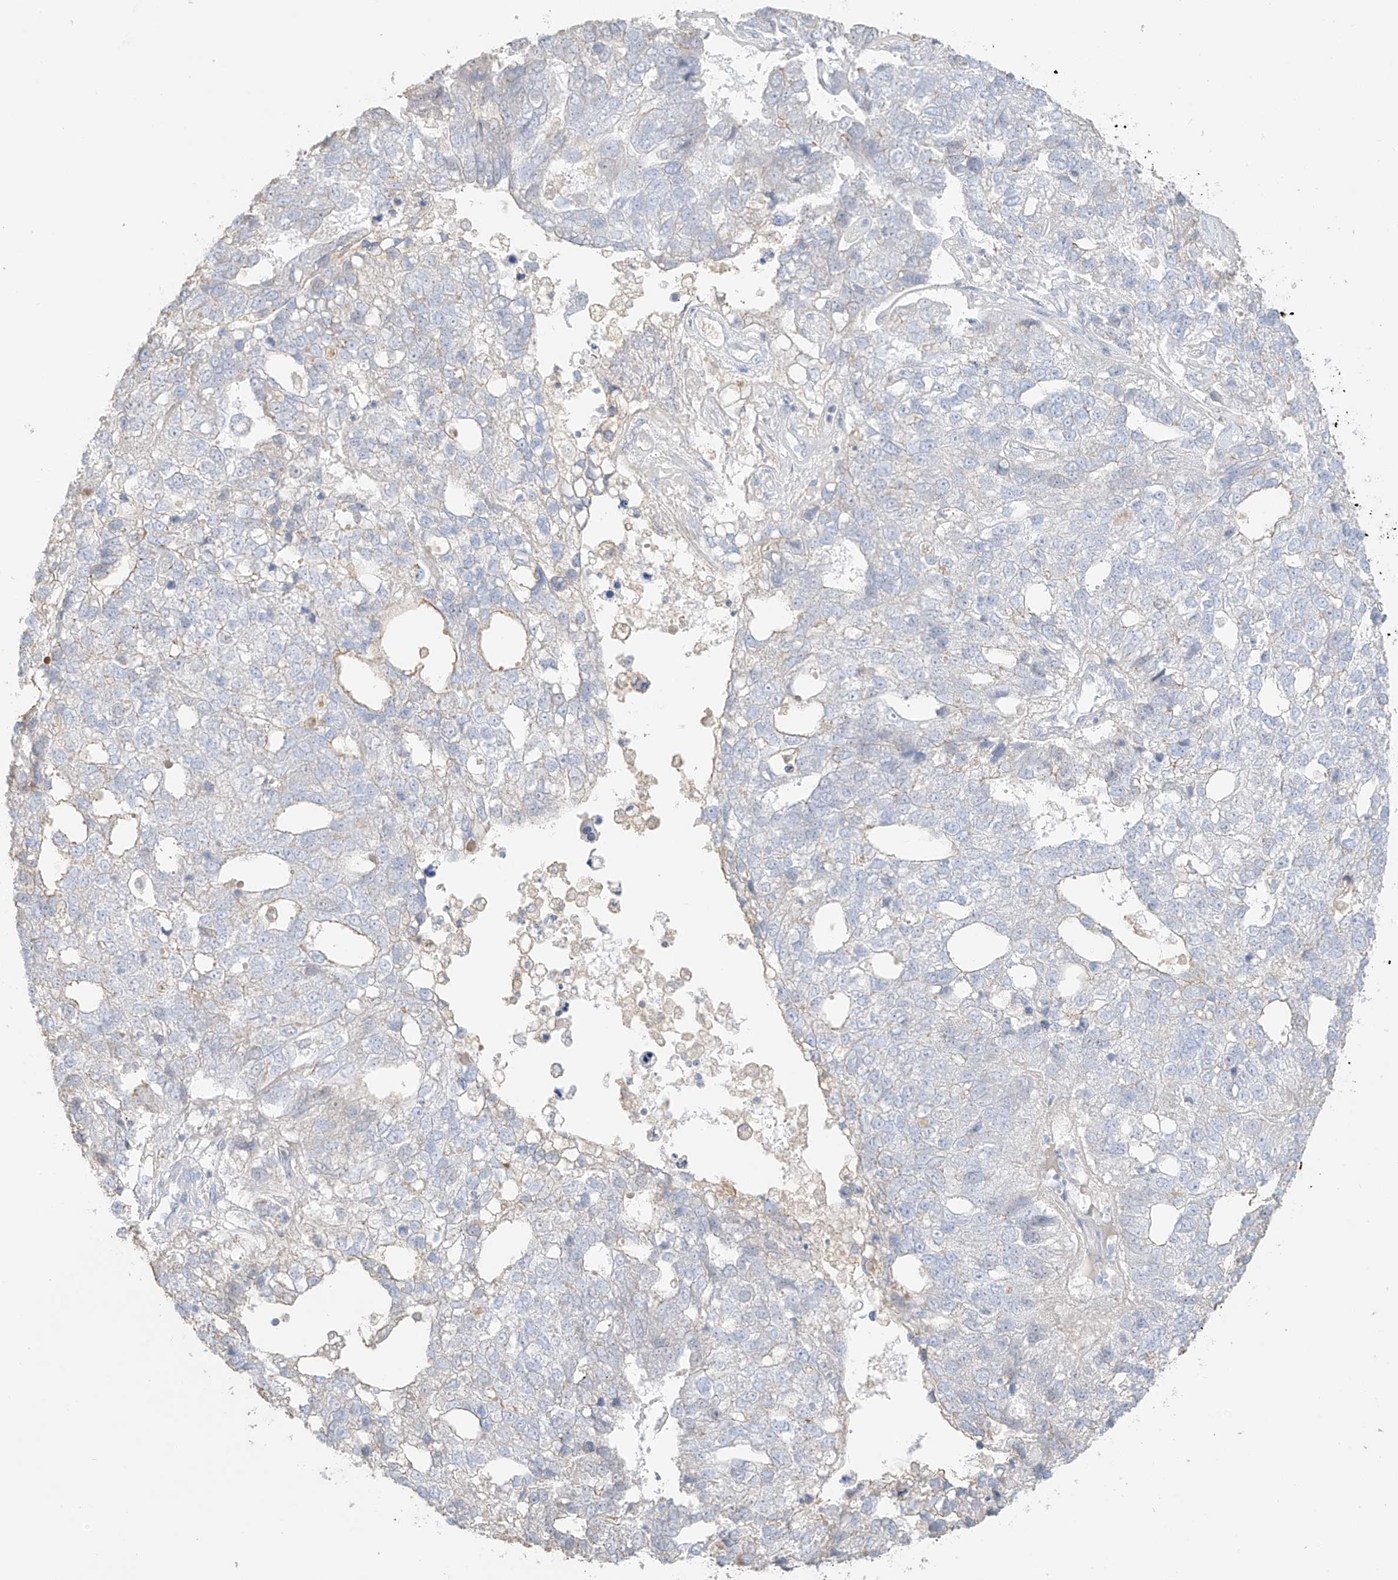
{"staining": {"intensity": "negative", "quantity": "none", "location": "none"}, "tissue": "pancreatic cancer", "cell_type": "Tumor cells", "image_type": "cancer", "snomed": [{"axis": "morphology", "description": "Adenocarcinoma, NOS"}, {"axis": "topography", "description": "Pancreas"}], "caption": "IHC micrograph of neoplastic tissue: pancreatic cancer (adenocarcinoma) stained with DAB (3,3'-diaminobenzidine) displays no significant protein expression in tumor cells.", "gene": "ZBTB41", "patient": {"sex": "female", "age": 61}}